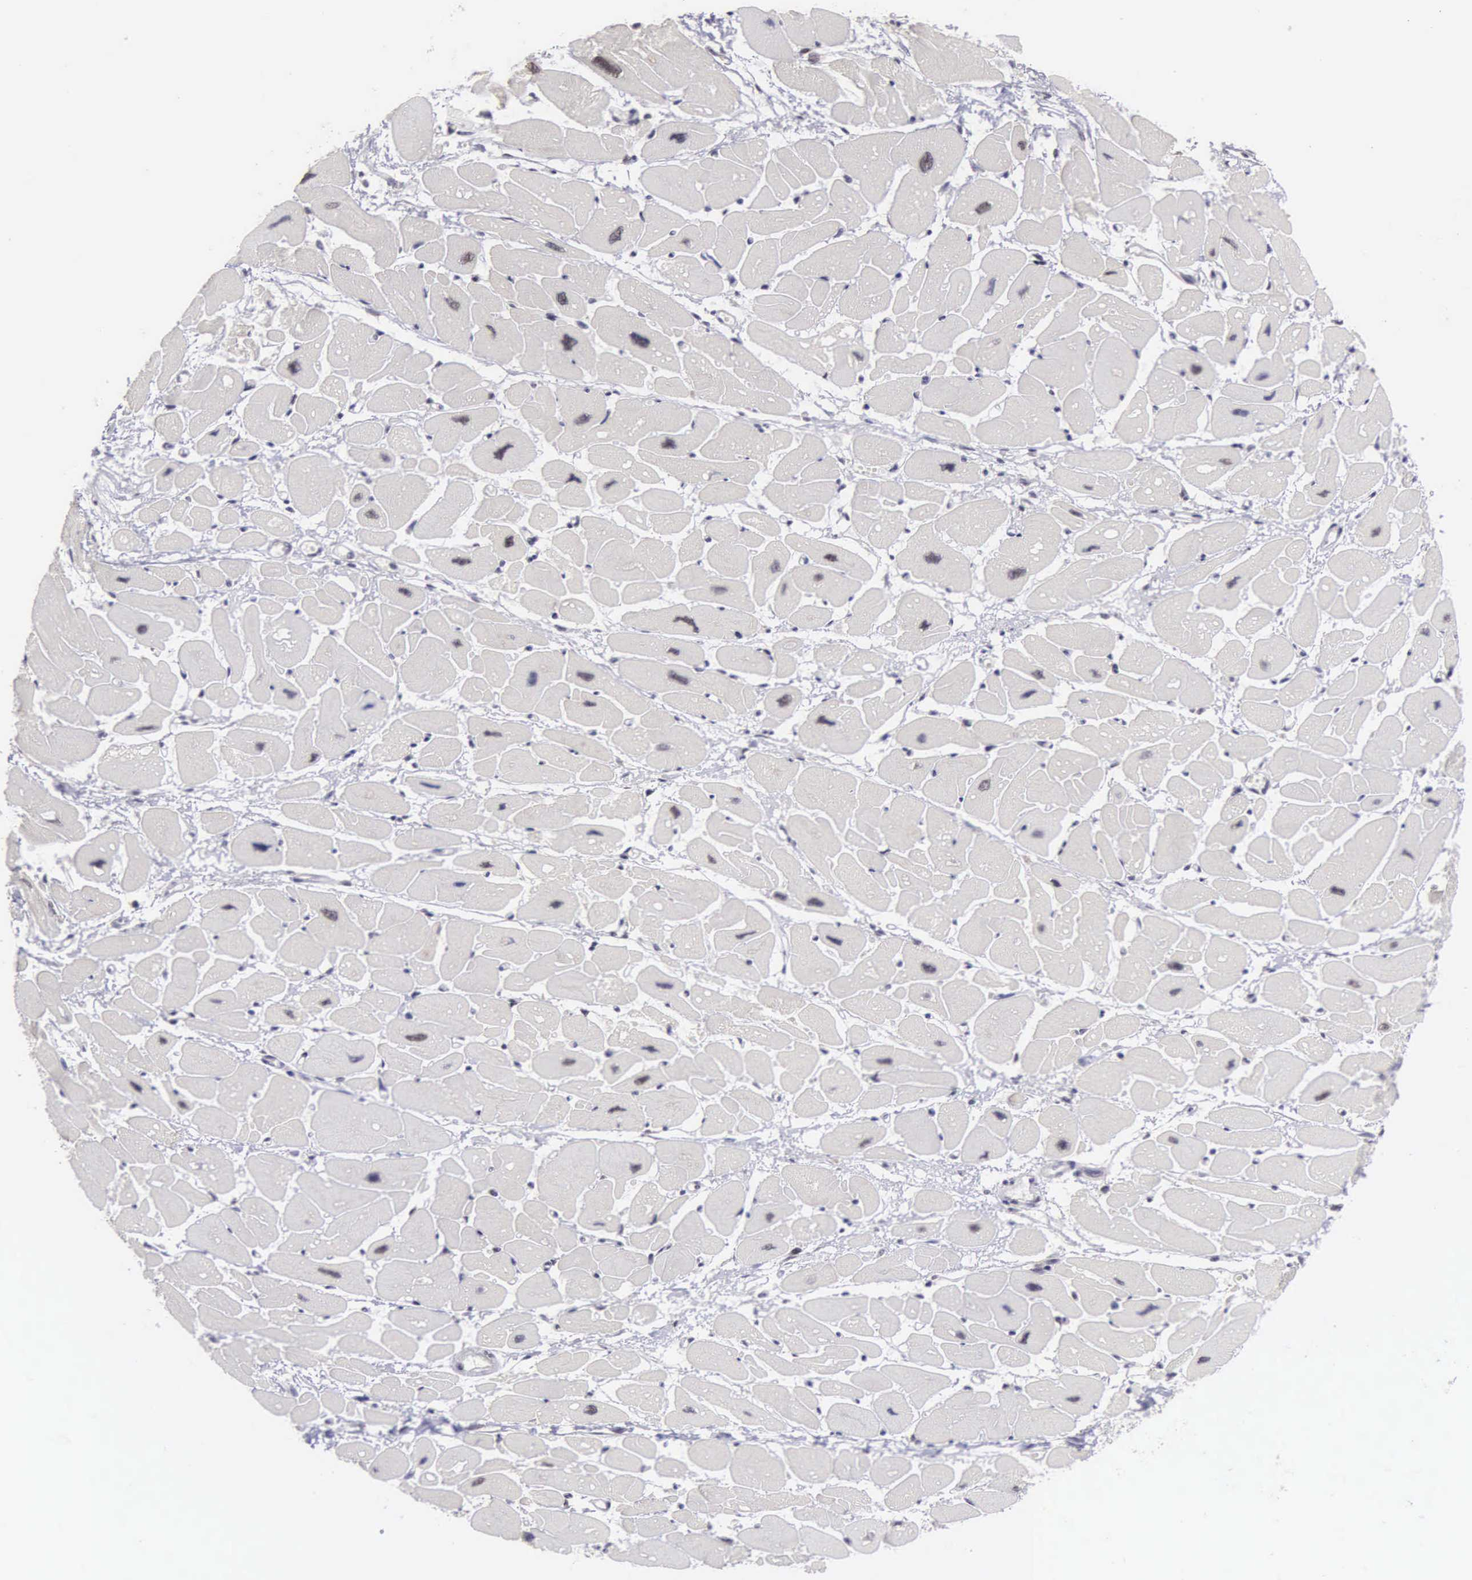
{"staining": {"intensity": "moderate", "quantity": "<25%", "location": "nuclear"}, "tissue": "heart muscle", "cell_type": "Cardiomyocytes", "image_type": "normal", "snomed": [{"axis": "morphology", "description": "Normal tissue, NOS"}, {"axis": "topography", "description": "Heart"}], "caption": "DAB immunohistochemical staining of benign heart muscle exhibits moderate nuclear protein staining in about <25% of cardiomyocytes. (DAB (3,3'-diaminobenzidine) IHC with brightfield microscopy, high magnification).", "gene": "MORC2", "patient": {"sex": "female", "age": 54}}